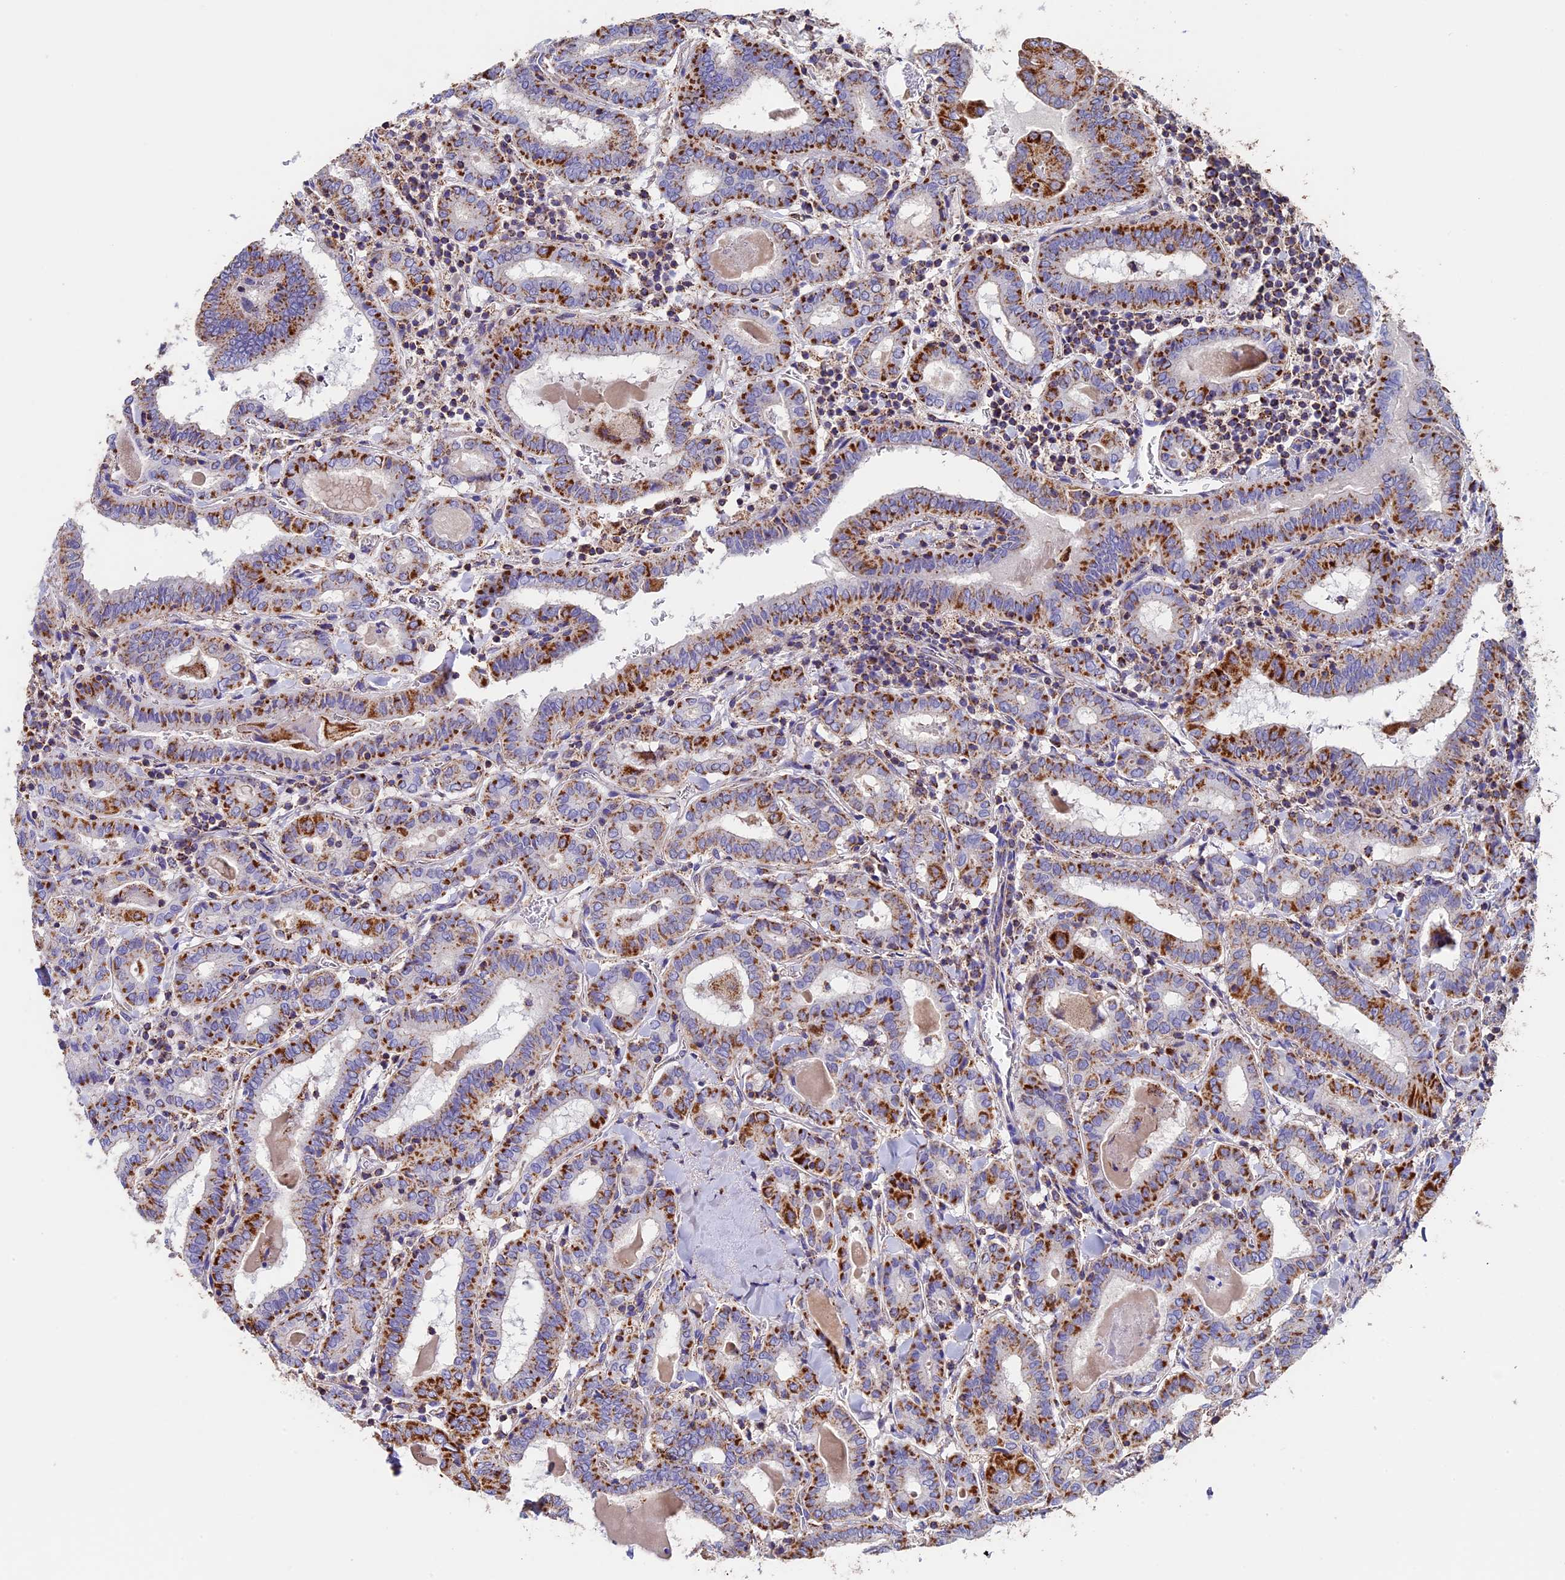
{"staining": {"intensity": "strong", "quantity": "25%-75%", "location": "cytoplasmic/membranous"}, "tissue": "thyroid cancer", "cell_type": "Tumor cells", "image_type": "cancer", "snomed": [{"axis": "morphology", "description": "Papillary adenocarcinoma, NOS"}, {"axis": "topography", "description": "Thyroid gland"}], "caption": "There is high levels of strong cytoplasmic/membranous positivity in tumor cells of thyroid cancer, as demonstrated by immunohistochemical staining (brown color).", "gene": "ADAT1", "patient": {"sex": "female", "age": 72}}